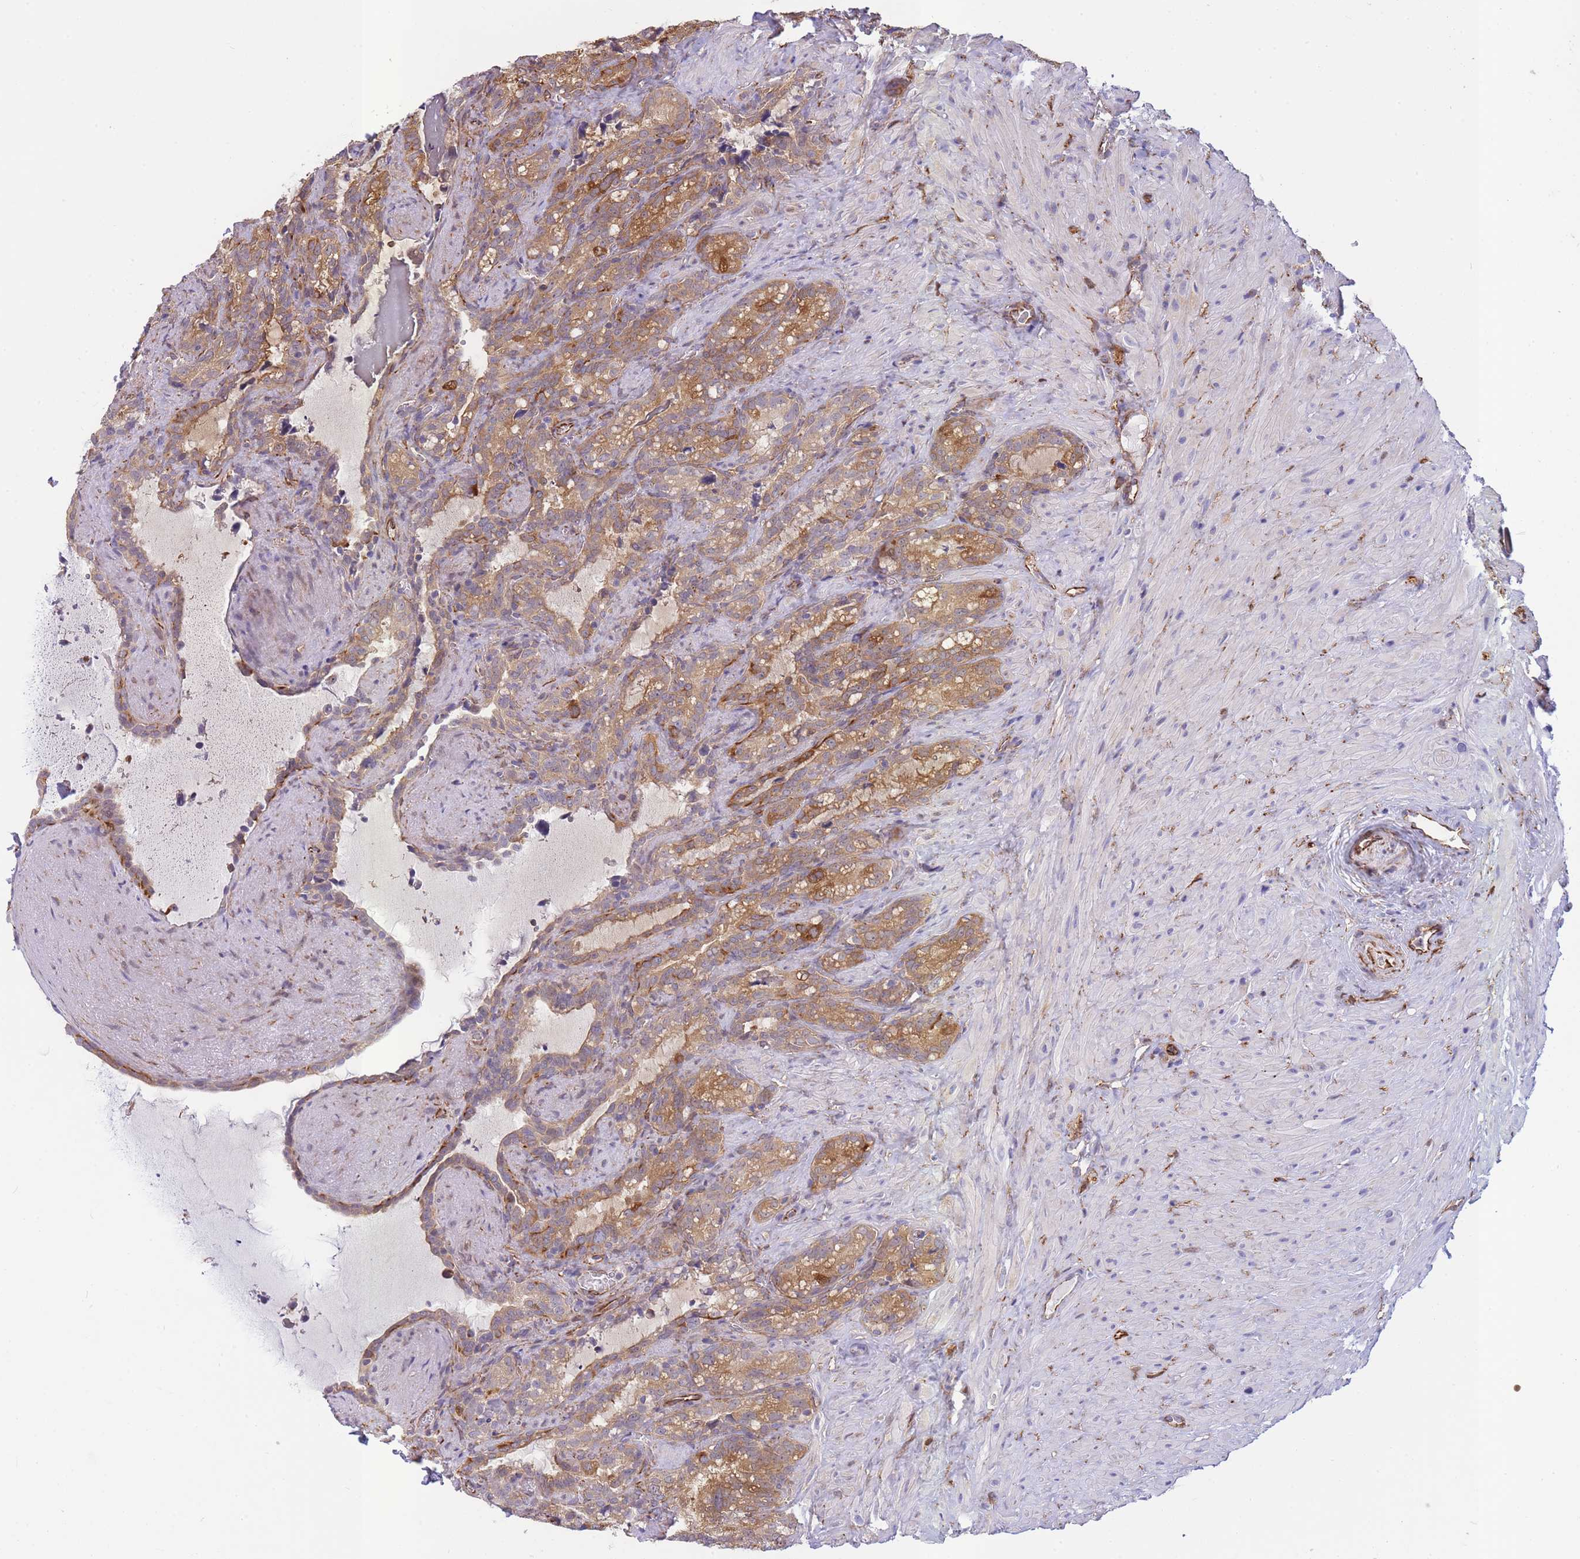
{"staining": {"intensity": "moderate", "quantity": ">75%", "location": "cytoplasmic/membranous"}, "tissue": "seminal vesicle", "cell_type": "Glandular cells", "image_type": "normal", "snomed": [{"axis": "morphology", "description": "Normal tissue, NOS"}, {"axis": "topography", "description": "Prostate"}, {"axis": "topography", "description": "Seminal veicle"}], "caption": "IHC photomicrograph of benign seminal vesicle stained for a protein (brown), which displays medium levels of moderate cytoplasmic/membranous positivity in approximately >75% of glandular cells.", "gene": "ECPAS", "patient": {"sex": "male", "age": 58}}